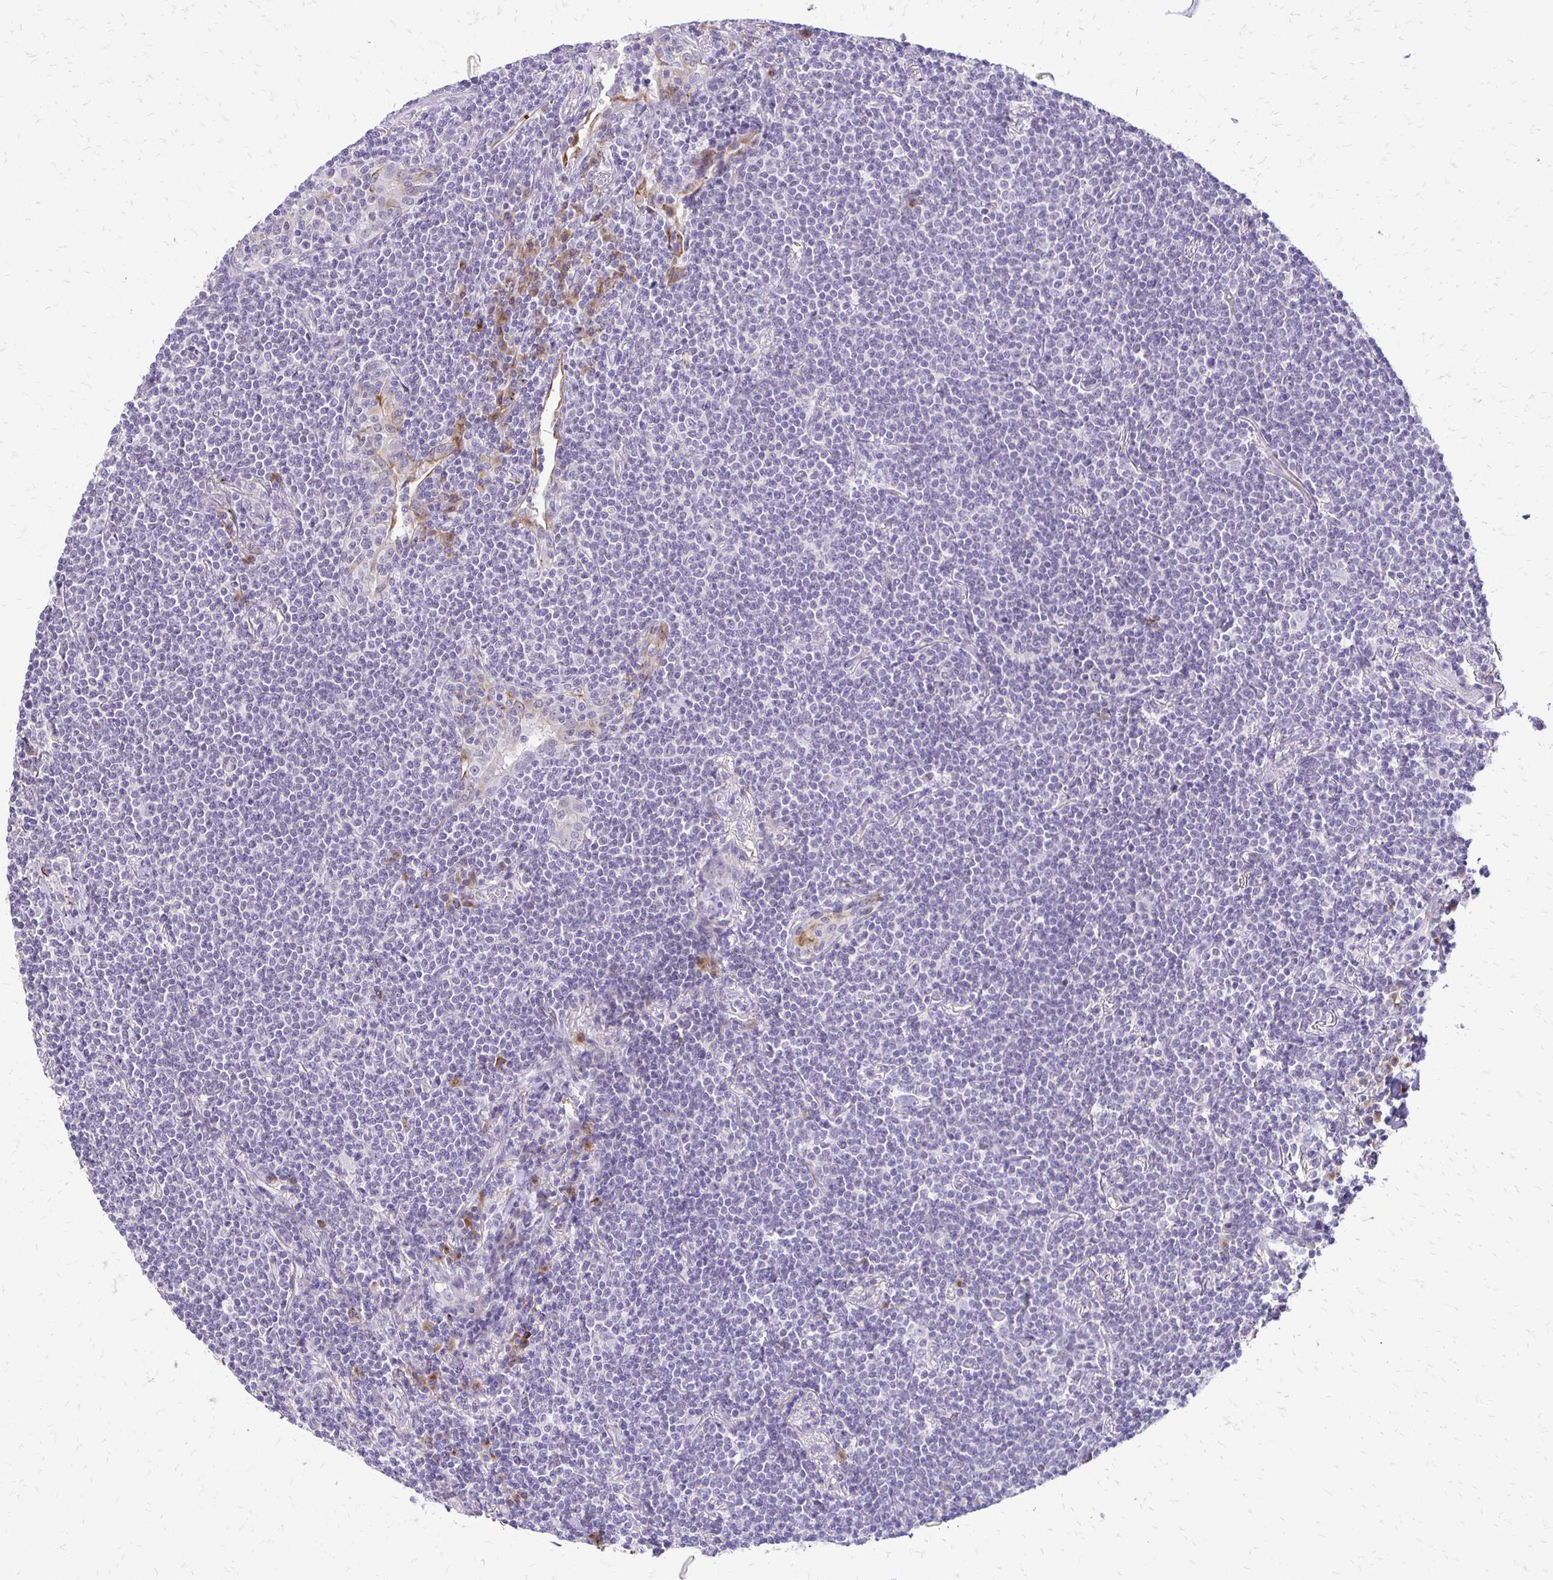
{"staining": {"intensity": "negative", "quantity": "none", "location": "none"}, "tissue": "lymphoma", "cell_type": "Tumor cells", "image_type": "cancer", "snomed": [{"axis": "morphology", "description": "Malignant lymphoma, non-Hodgkin's type, Low grade"}, {"axis": "topography", "description": "Lung"}], "caption": "Immunohistochemical staining of low-grade malignant lymphoma, non-Hodgkin's type shows no significant staining in tumor cells. The staining was performed using DAB (3,3'-diaminobenzidine) to visualize the protein expression in brown, while the nuclei were stained in blue with hematoxylin (Magnification: 20x).", "gene": "EPYC", "patient": {"sex": "female", "age": 71}}